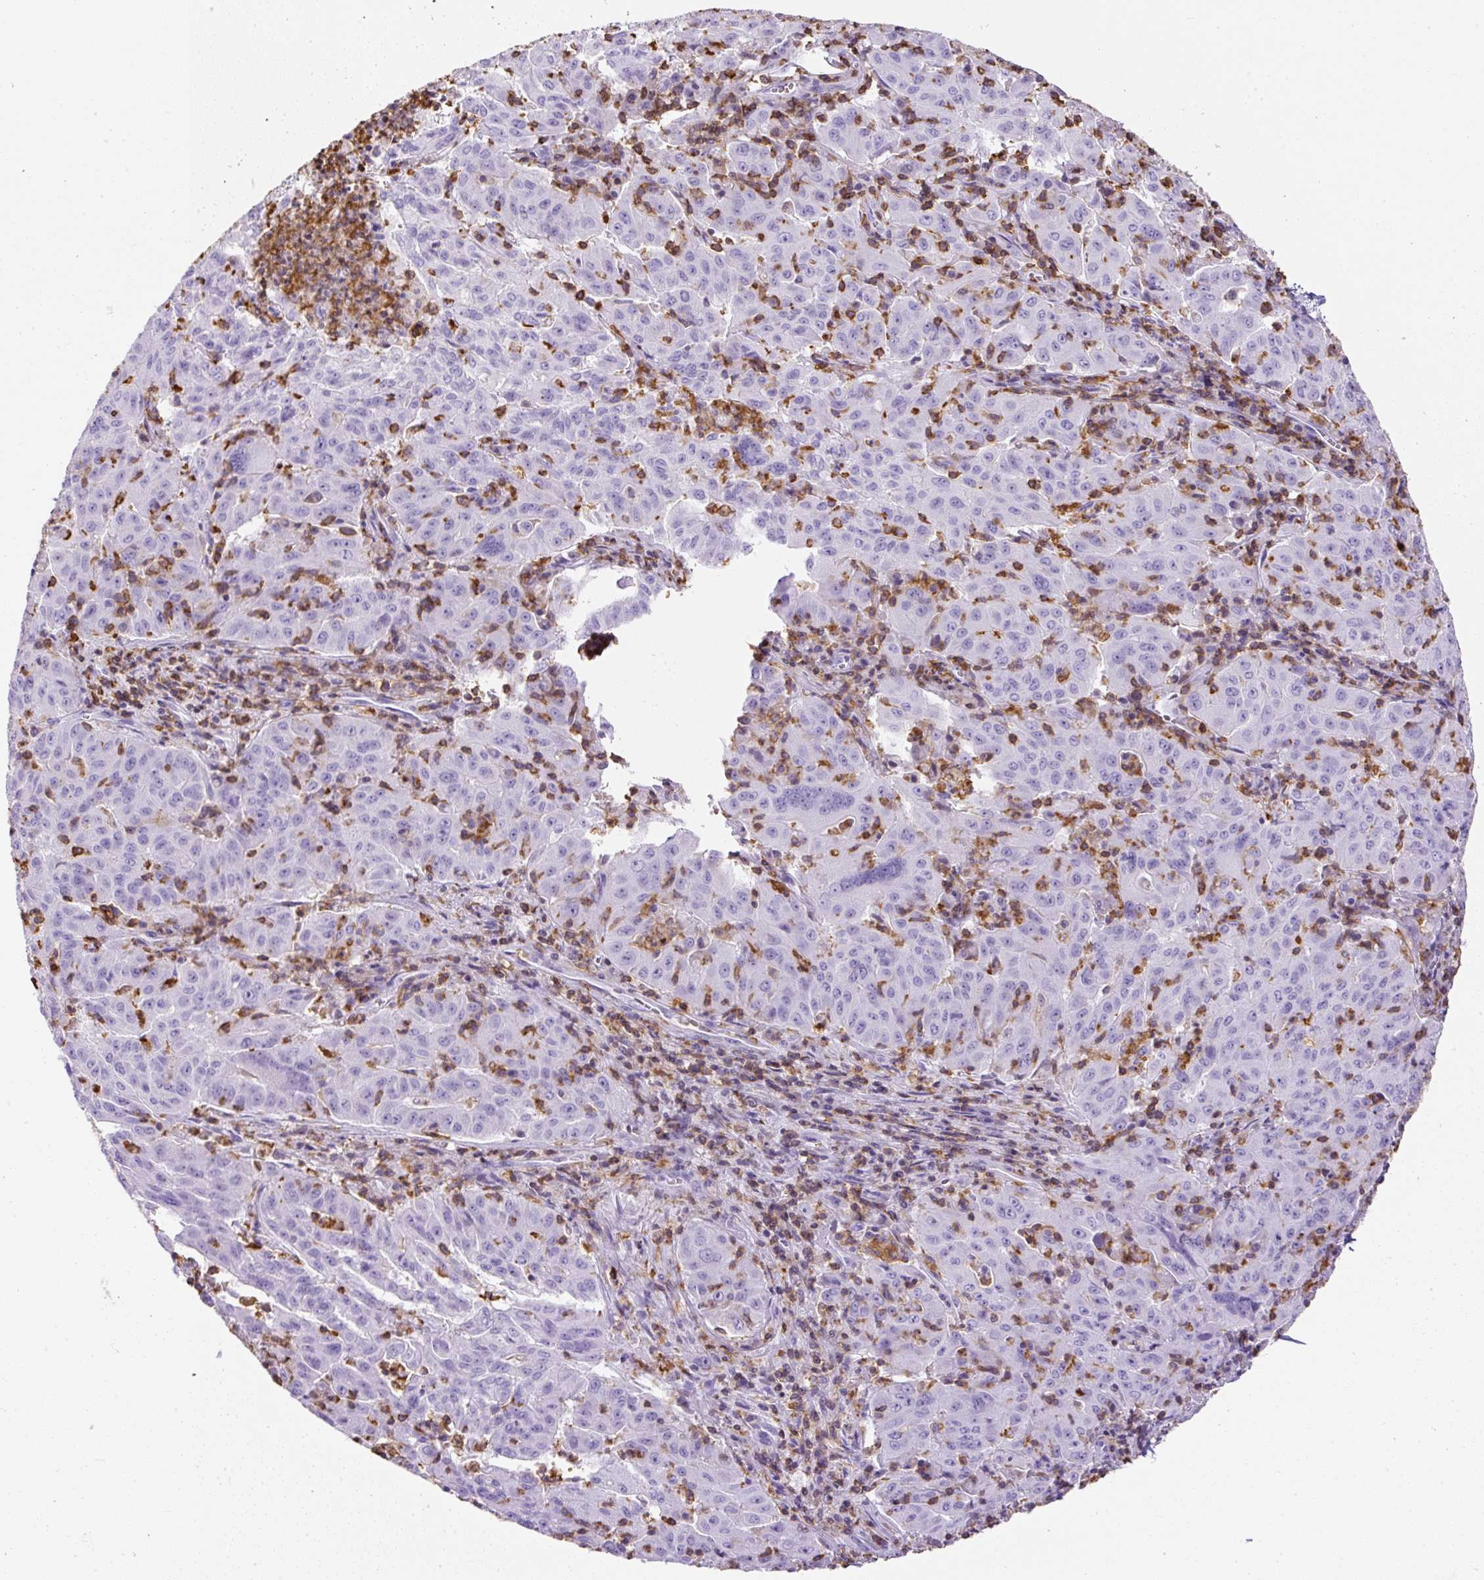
{"staining": {"intensity": "negative", "quantity": "none", "location": "none"}, "tissue": "pancreatic cancer", "cell_type": "Tumor cells", "image_type": "cancer", "snomed": [{"axis": "morphology", "description": "Adenocarcinoma, NOS"}, {"axis": "topography", "description": "Pancreas"}], "caption": "Immunohistochemical staining of pancreatic adenocarcinoma exhibits no significant staining in tumor cells.", "gene": "FAM228B", "patient": {"sex": "male", "age": 63}}